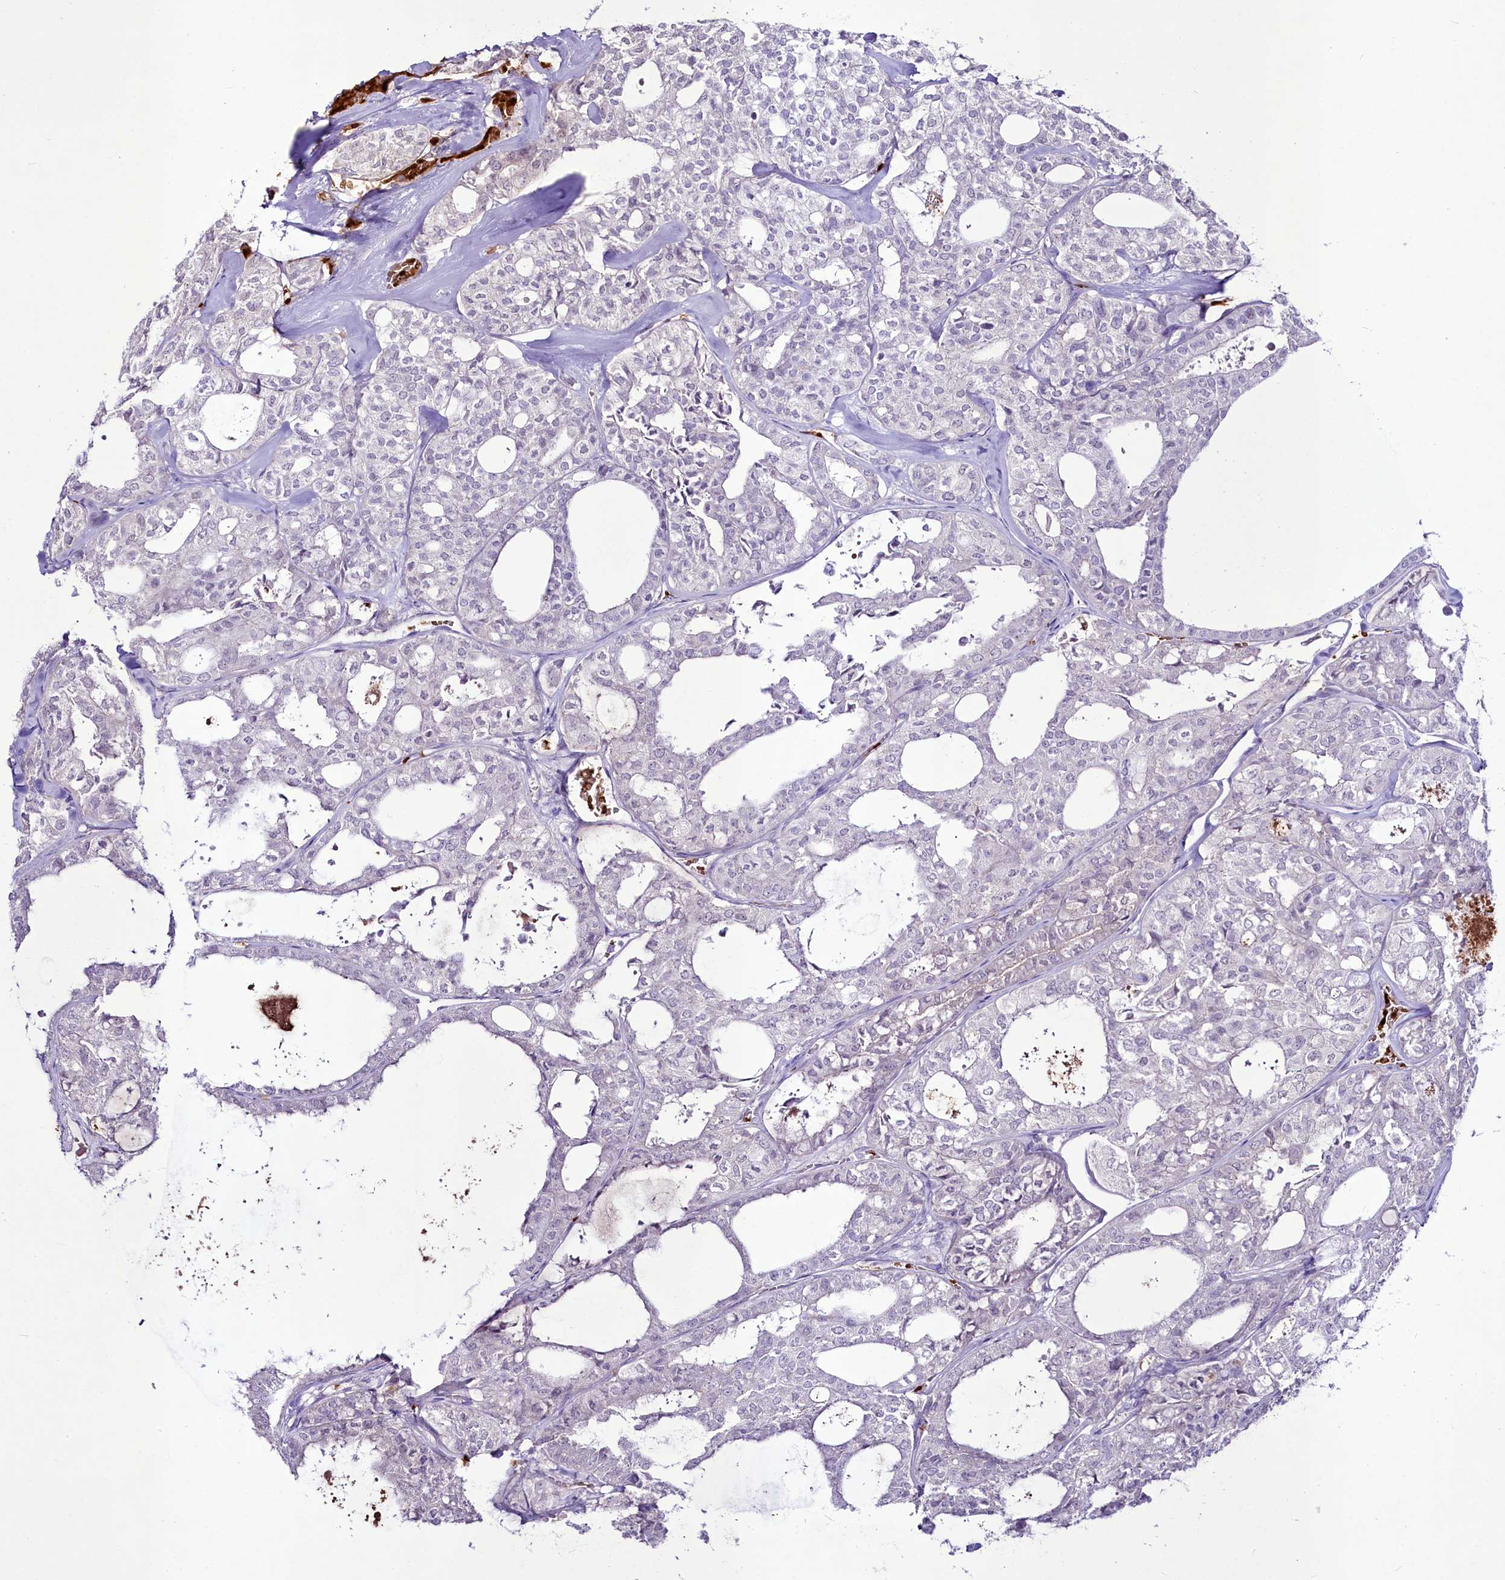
{"staining": {"intensity": "negative", "quantity": "none", "location": "none"}, "tissue": "thyroid cancer", "cell_type": "Tumor cells", "image_type": "cancer", "snomed": [{"axis": "morphology", "description": "Follicular adenoma carcinoma, NOS"}, {"axis": "topography", "description": "Thyroid gland"}], "caption": "This photomicrograph is of thyroid follicular adenoma carcinoma stained with immunohistochemistry (IHC) to label a protein in brown with the nuclei are counter-stained blue. There is no staining in tumor cells.", "gene": "SUSD3", "patient": {"sex": "male", "age": 75}}